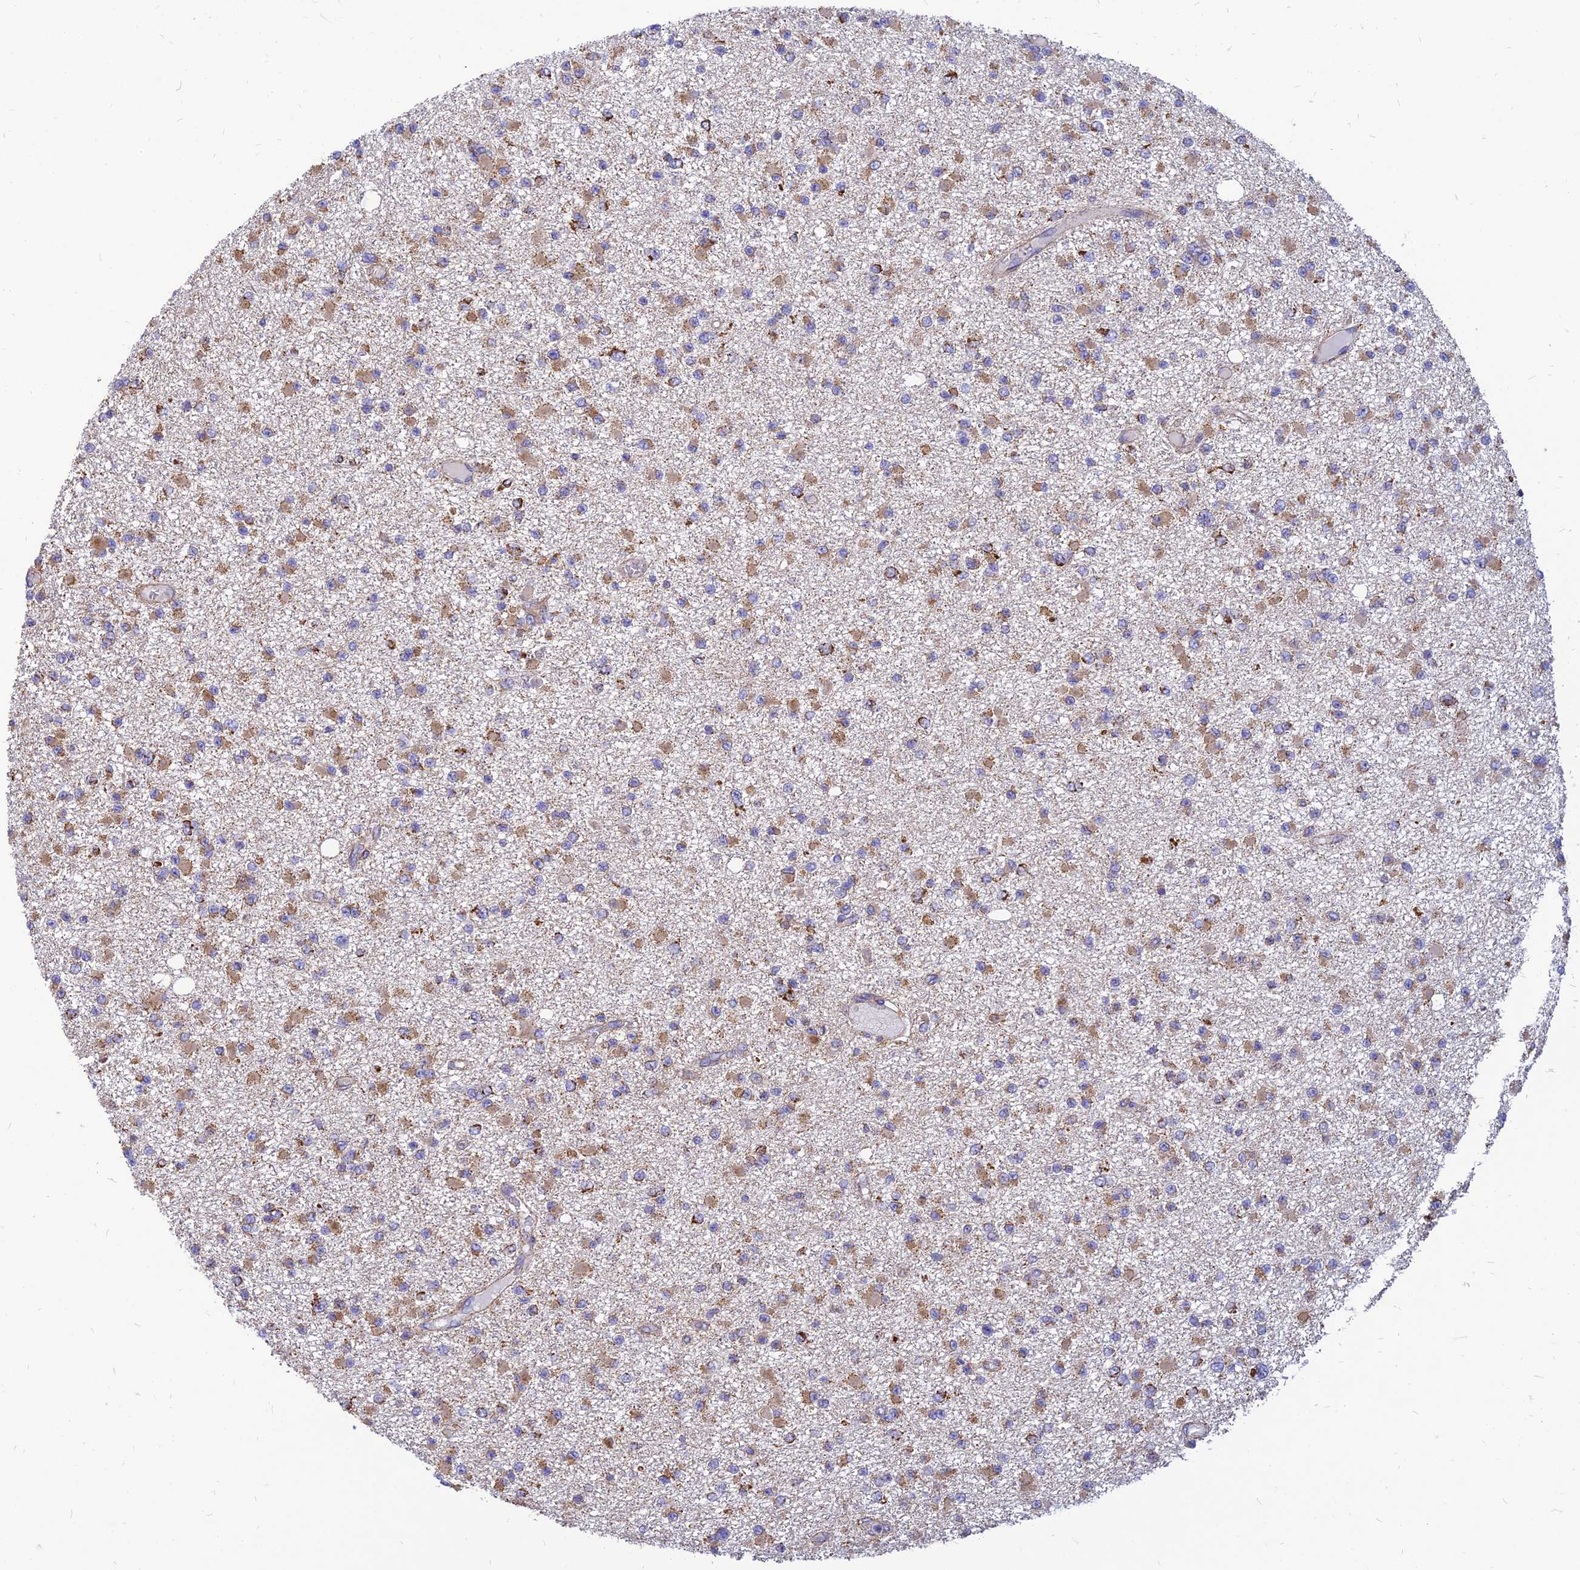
{"staining": {"intensity": "moderate", "quantity": ">75%", "location": "cytoplasmic/membranous"}, "tissue": "glioma", "cell_type": "Tumor cells", "image_type": "cancer", "snomed": [{"axis": "morphology", "description": "Glioma, malignant, Low grade"}, {"axis": "topography", "description": "Brain"}], "caption": "An image of human low-grade glioma (malignant) stained for a protein displays moderate cytoplasmic/membranous brown staining in tumor cells.", "gene": "THUMPD2", "patient": {"sex": "female", "age": 22}}